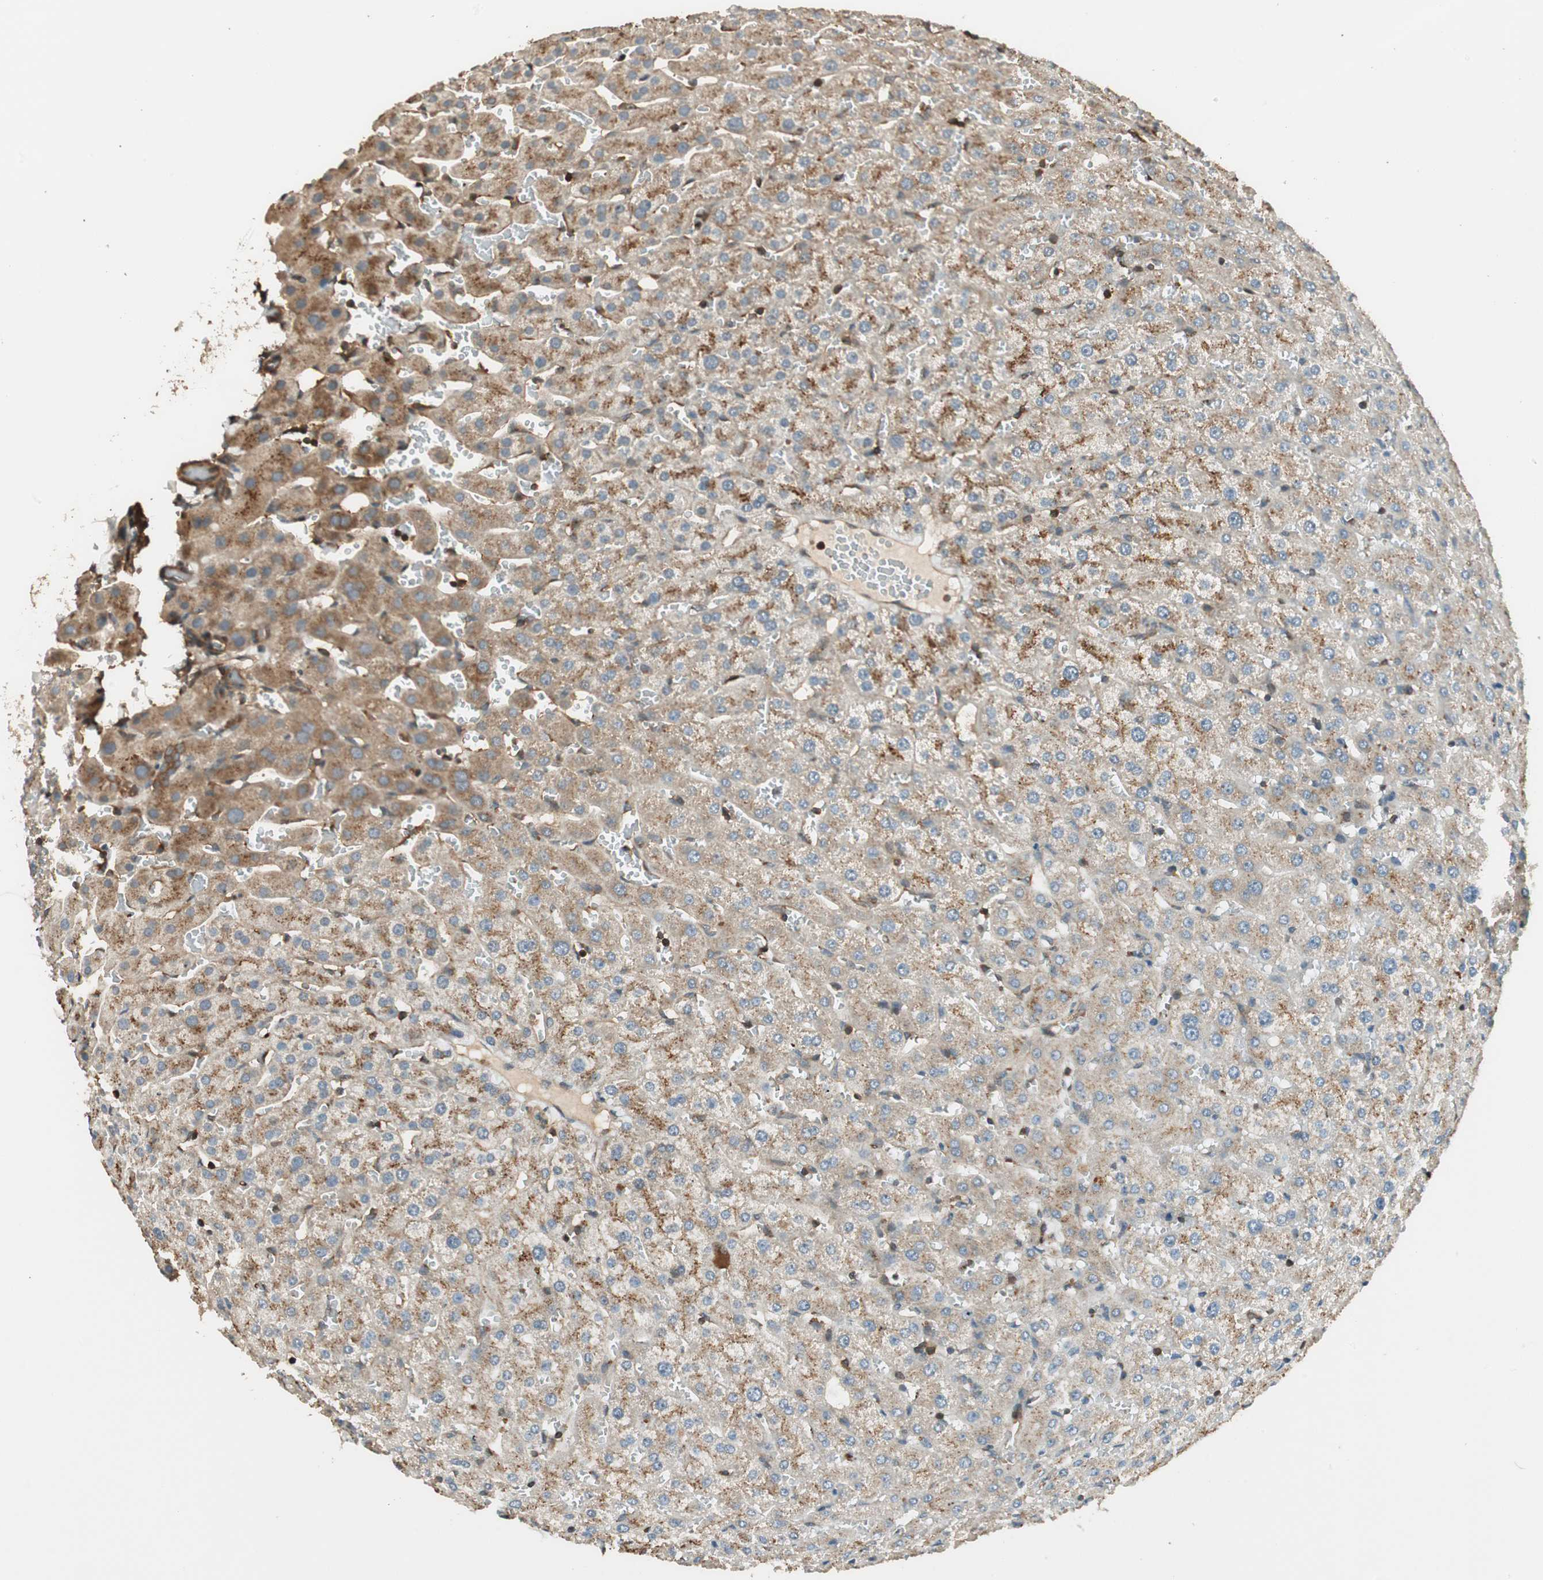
{"staining": {"intensity": "moderate", "quantity": ">75%", "location": "cytoplasmic/membranous"}, "tissue": "liver", "cell_type": "Cholangiocytes", "image_type": "normal", "snomed": [{"axis": "morphology", "description": "Normal tissue, NOS"}, {"axis": "morphology", "description": "Fibrosis, NOS"}, {"axis": "topography", "description": "Liver"}], "caption": "Protein expression analysis of benign human liver reveals moderate cytoplasmic/membranous staining in about >75% of cholangiocytes.", "gene": "CNOT4", "patient": {"sex": "female", "age": 29}}